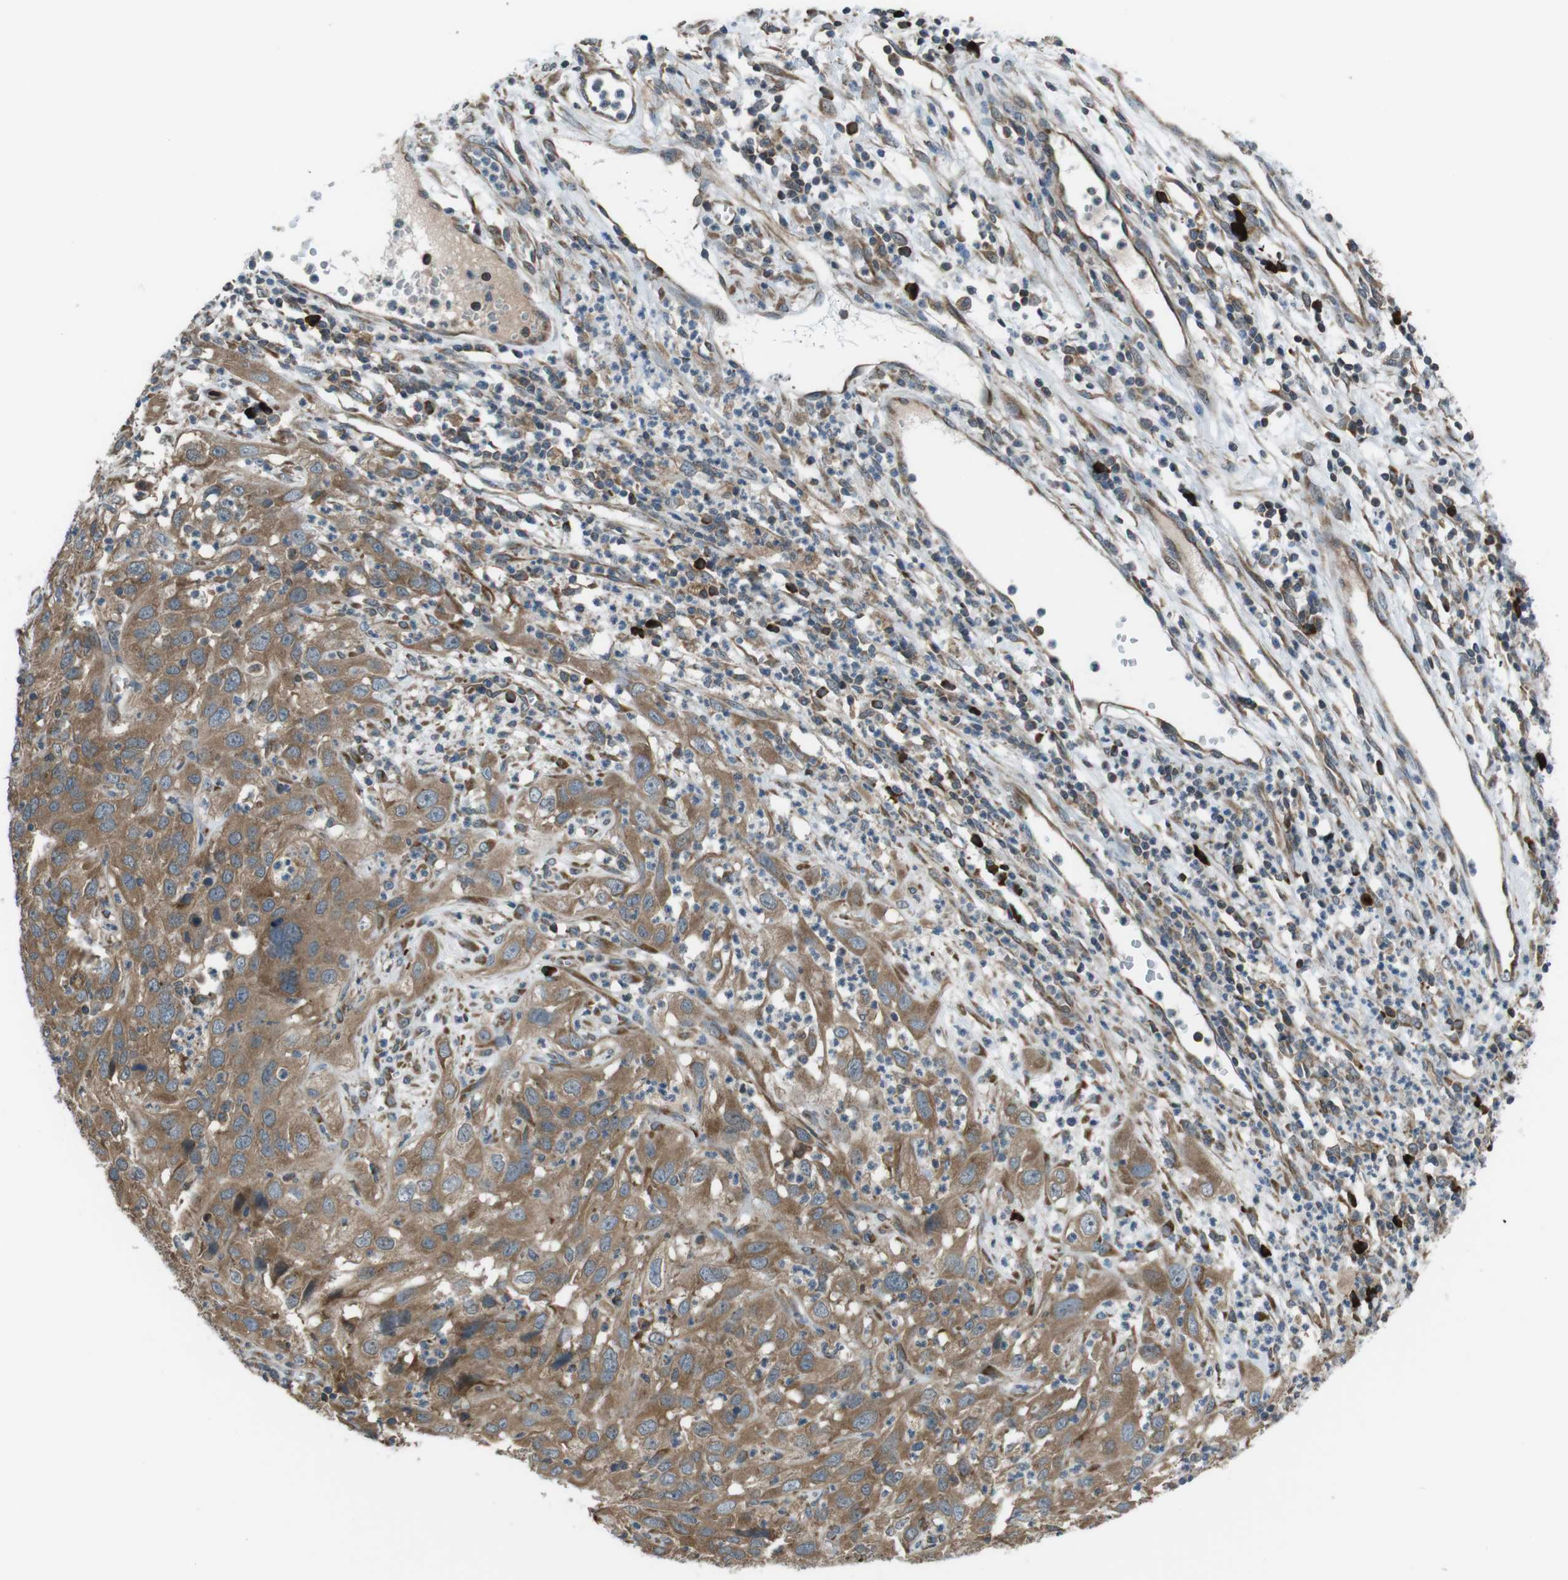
{"staining": {"intensity": "moderate", "quantity": ">75%", "location": "cytoplasmic/membranous"}, "tissue": "cervical cancer", "cell_type": "Tumor cells", "image_type": "cancer", "snomed": [{"axis": "morphology", "description": "Squamous cell carcinoma, NOS"}, {"axis": "topography", "description": "Cervix"}], "caption": "Immunohistochemical staining of cervical squamous cell carcinoma reveals medium levels of moderate cytoplasmic/membranous protein staining in approximately >75% of tumor cells.", "gene": "SSR3", "patient": {"sex": "female", "age": 32}}